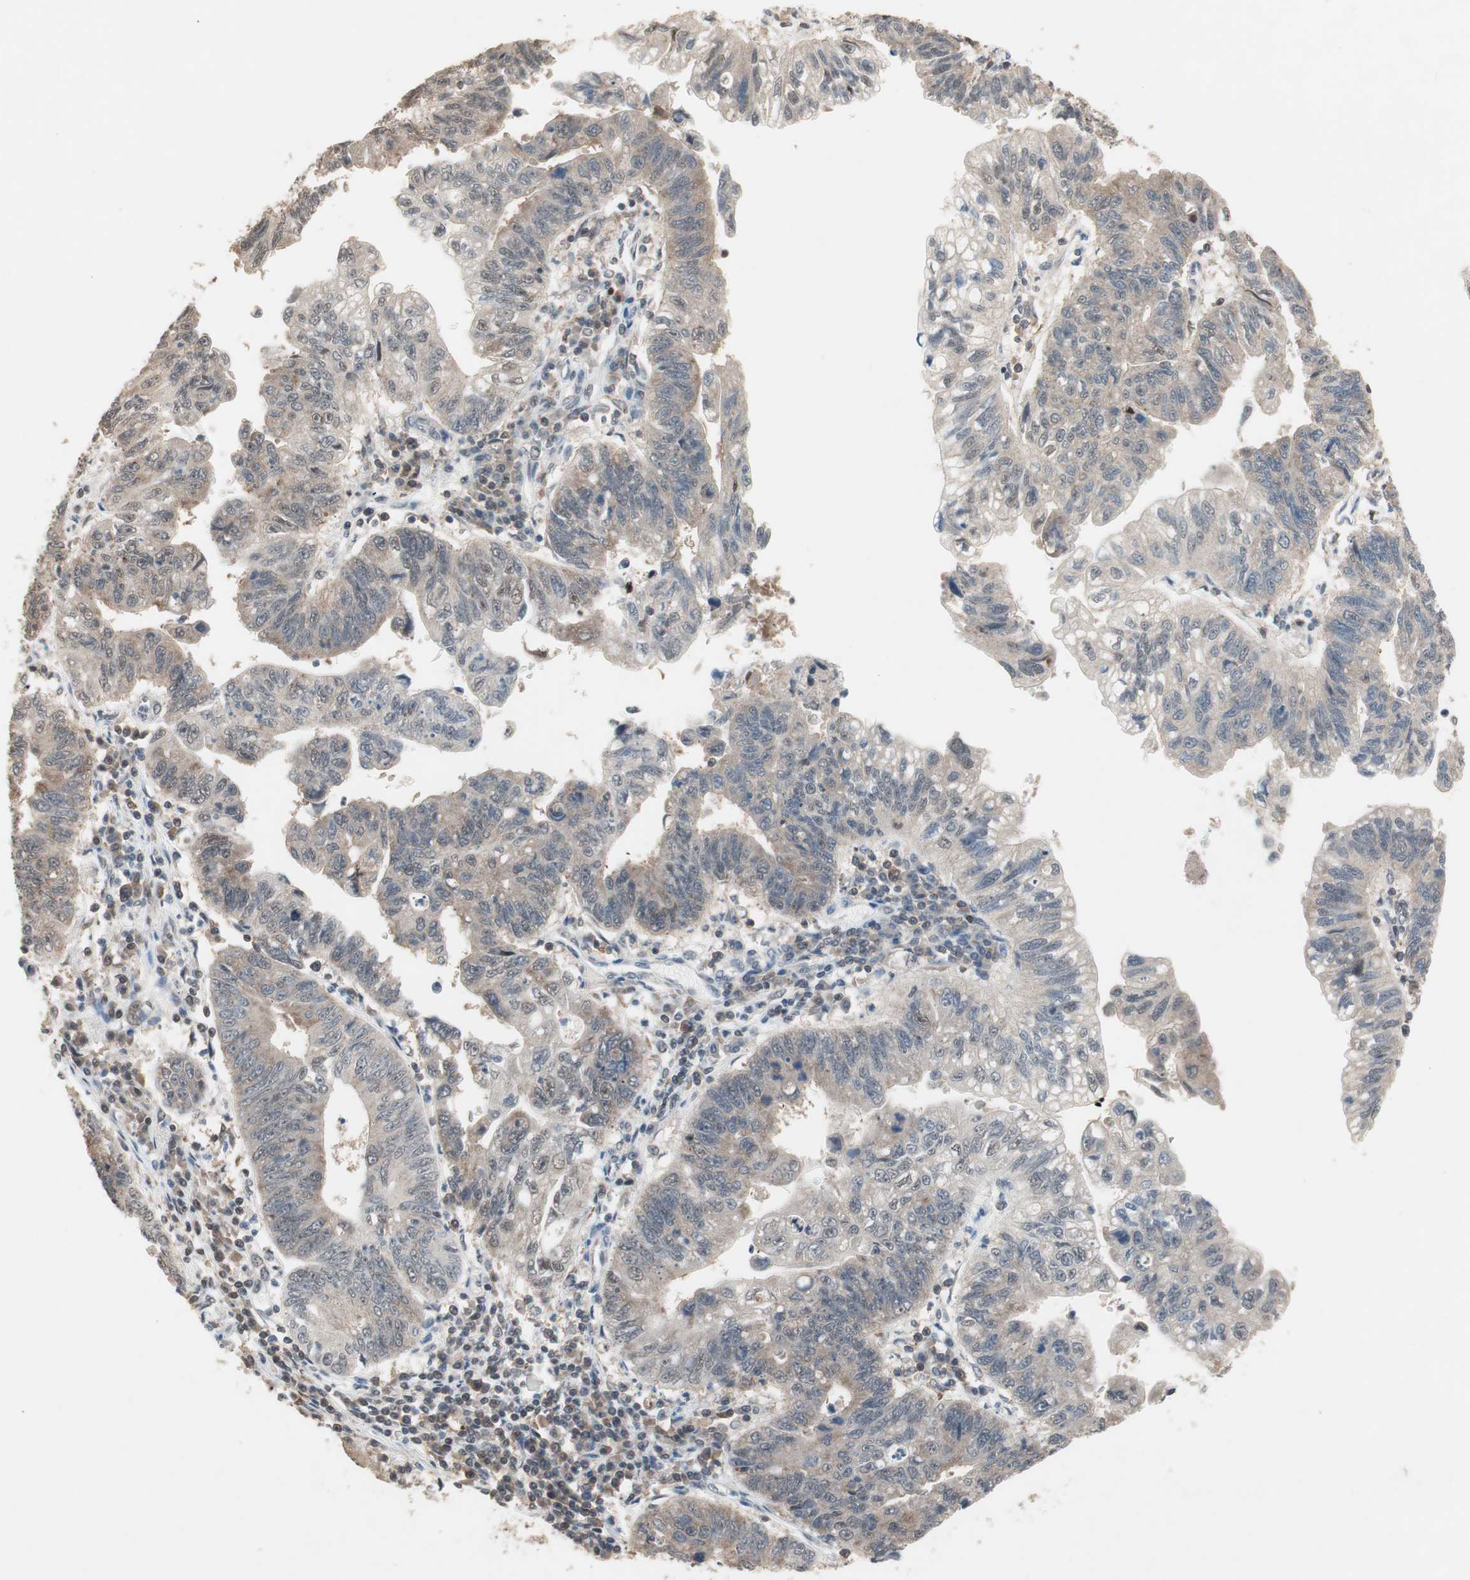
{"staining": {"intensity": "moderate", "quantity": ">75%", "location": "cytoplasmic/membranous"}, "tissue": "stomach cancer", "cell_type": "Tumor cells", "image_type": "cancer", "snomed": [{"axis": "morphology", "description": "Adenocarcinoma, NOS"}, {"axis": "topography", "description": "Stomach"}], "caption": "High-power microscopy captured an immunohistochemistry image of adenocarcinoma (stomach), revealing moderate cytoplasmic/membranous positivity in approximately >75% of tumor cells.", "gene": "GART", "patient": {"sex": "male", "age": 59}}